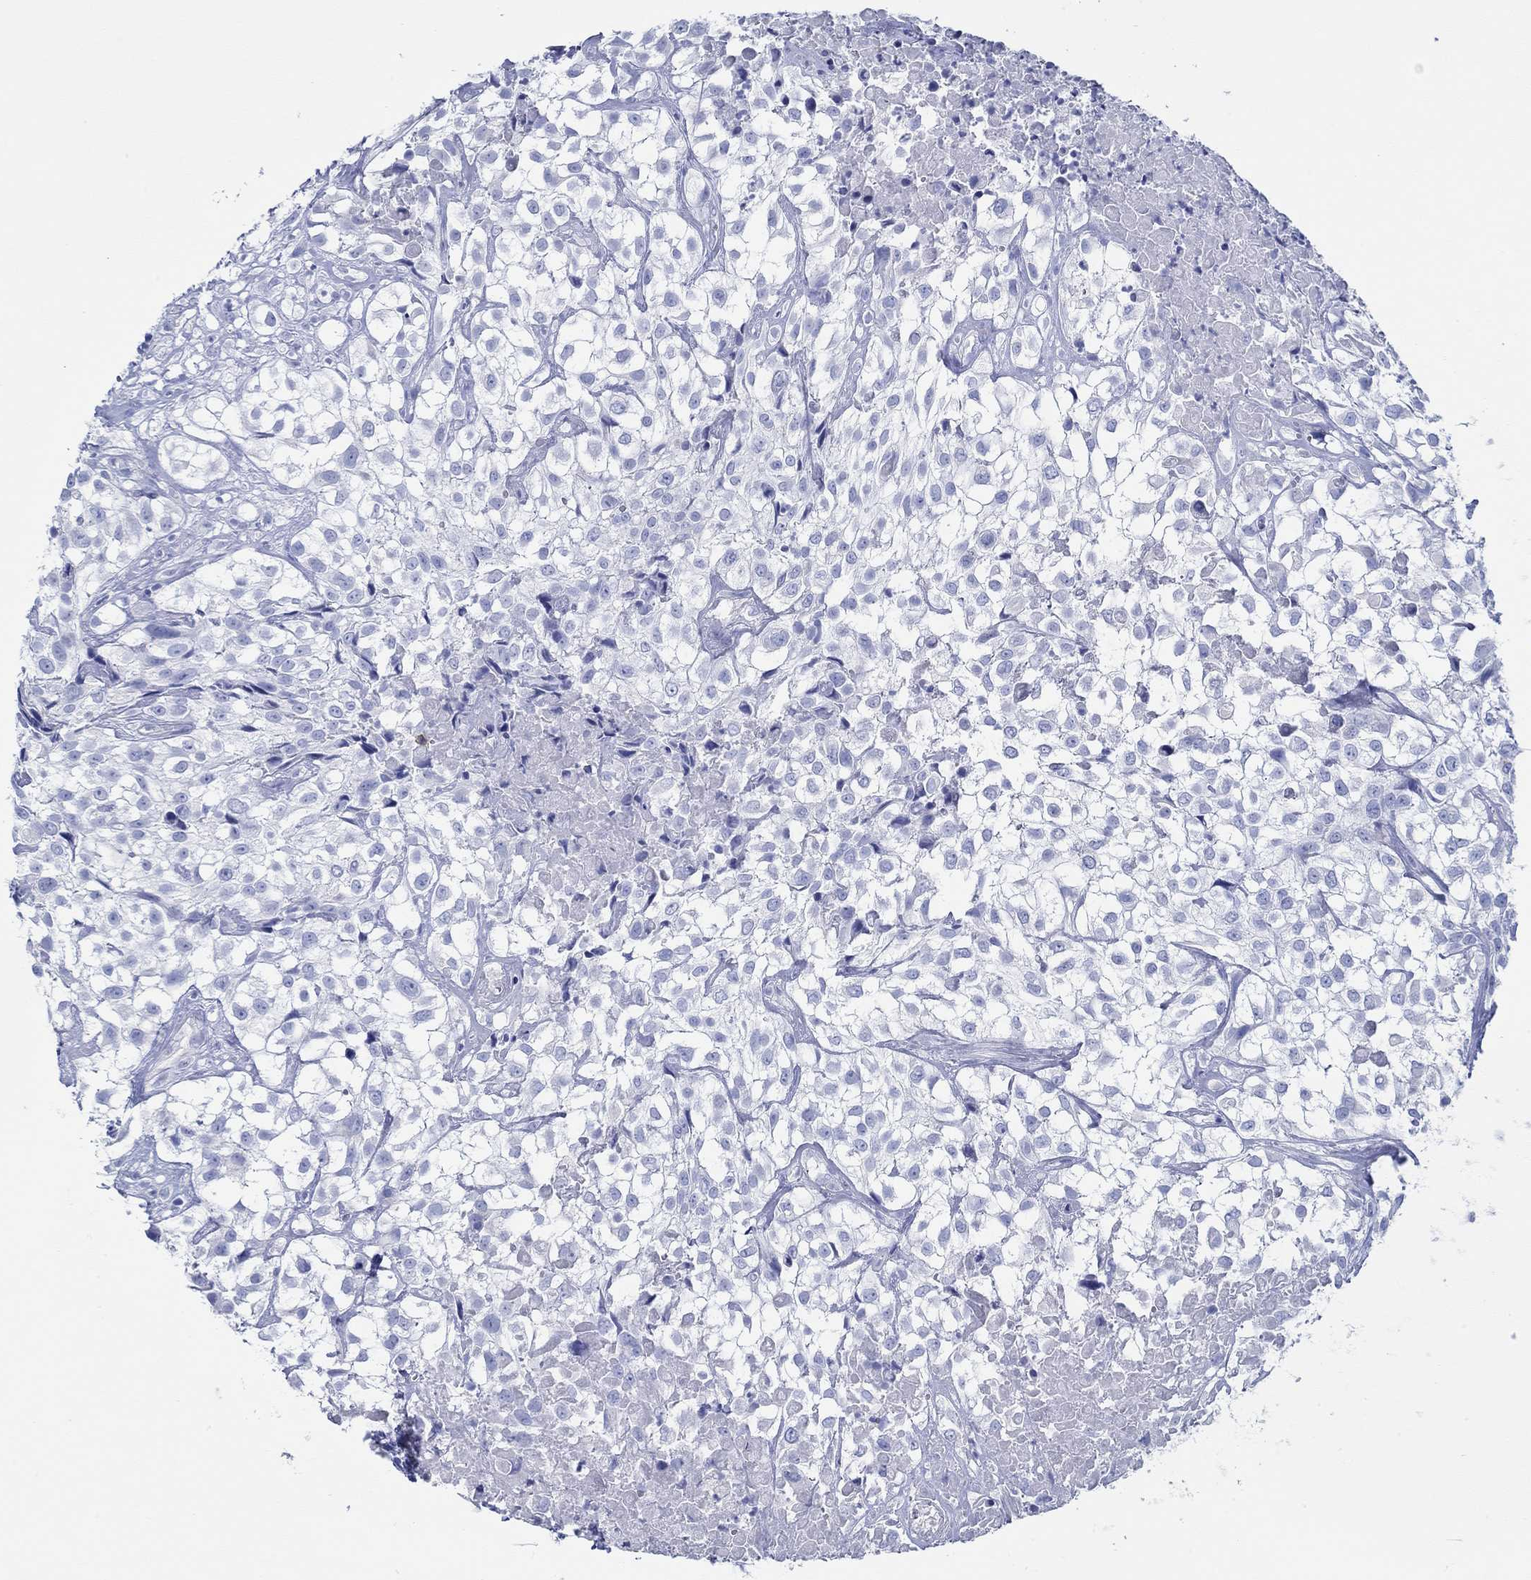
{"staining": {"intensity": "negative", "quantity": "none", "location": "none"}, "tissue": "urothelial cancer", "cell_type": "Tumor cells", "image_type": "cancer", "snomed": [{"axis": "morphology", "description": "Urothelial carcinoma, High grade"}, {"axis": "topography", "description": "Urinary bladder"}], "caption": "An immunohistochemistry (IHC) image of urothelial carcinoma (high-grade) is shown. There is no staining in tumor cells of urothelial carcinoma (high-grade). Brightfield microscopy of immunohistochemistry (IHC) stained with DAB (3,3'-diaminobenzidine) (brown) and hematoxylin (blue), captured at high magnification.", "gene": "IGFBP6", "patient": {"sex": "male", "age": 56}}